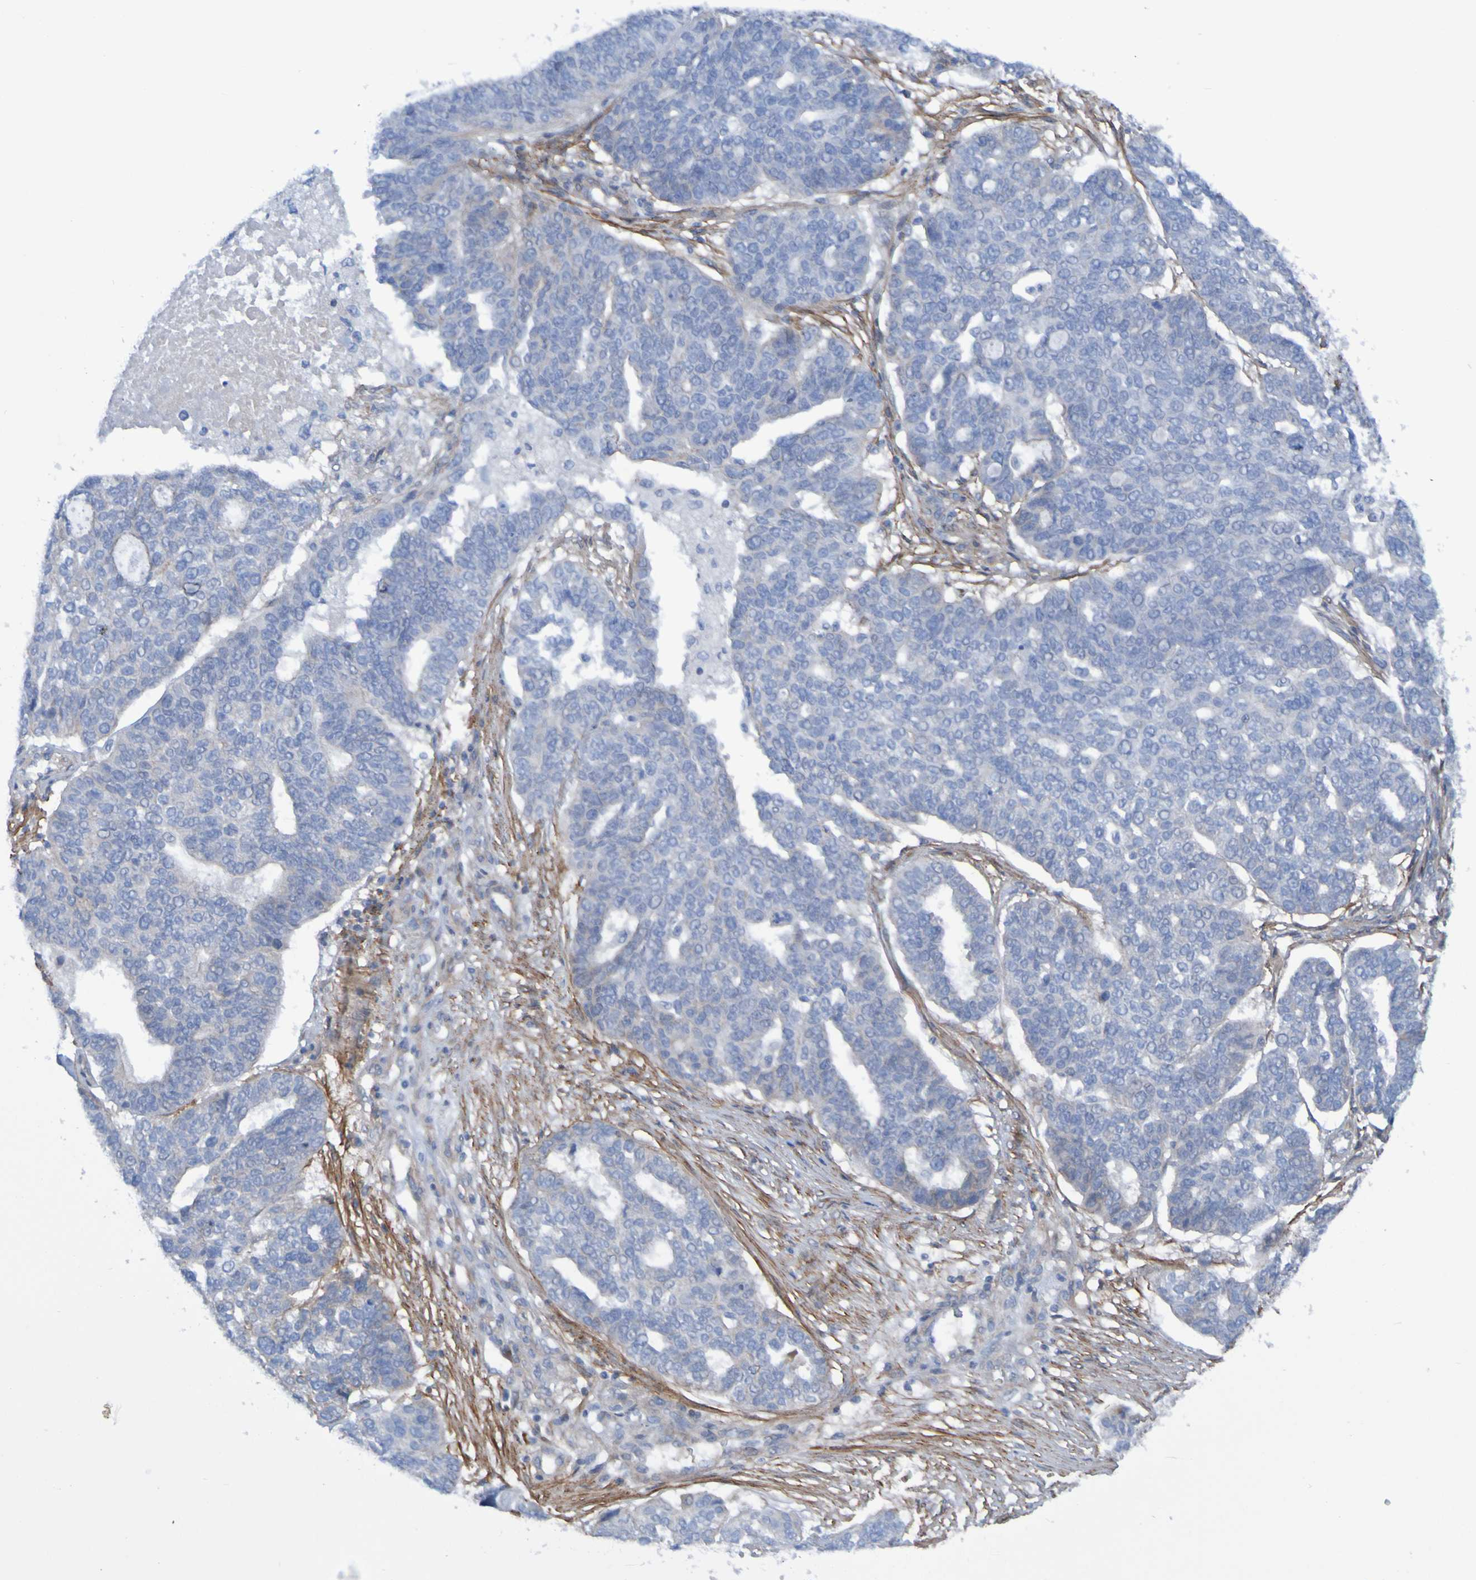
{"staining": {"intensity": "negative", "quantity": "none", "location": "none"}, "tissue": "ovarian cancer", "cell_type": "Tumor cells", "image_type": "cancer", "snomed": [{"axis": "morphology", "description": "Cystadenocarcinoma, serous, NOS"}, {"axis": "topography", "description": "Ovary"}], "caption": "A photomicrograph of ovarian serous cystadenocarcinoma stained for a protein exhibits no brown staining in tumor cells. (DAB immunohistochemistry (IHC) with hematoxylin counter stain).", "gene": "LPP", "patient": {"sex": "female", "age": 59}}